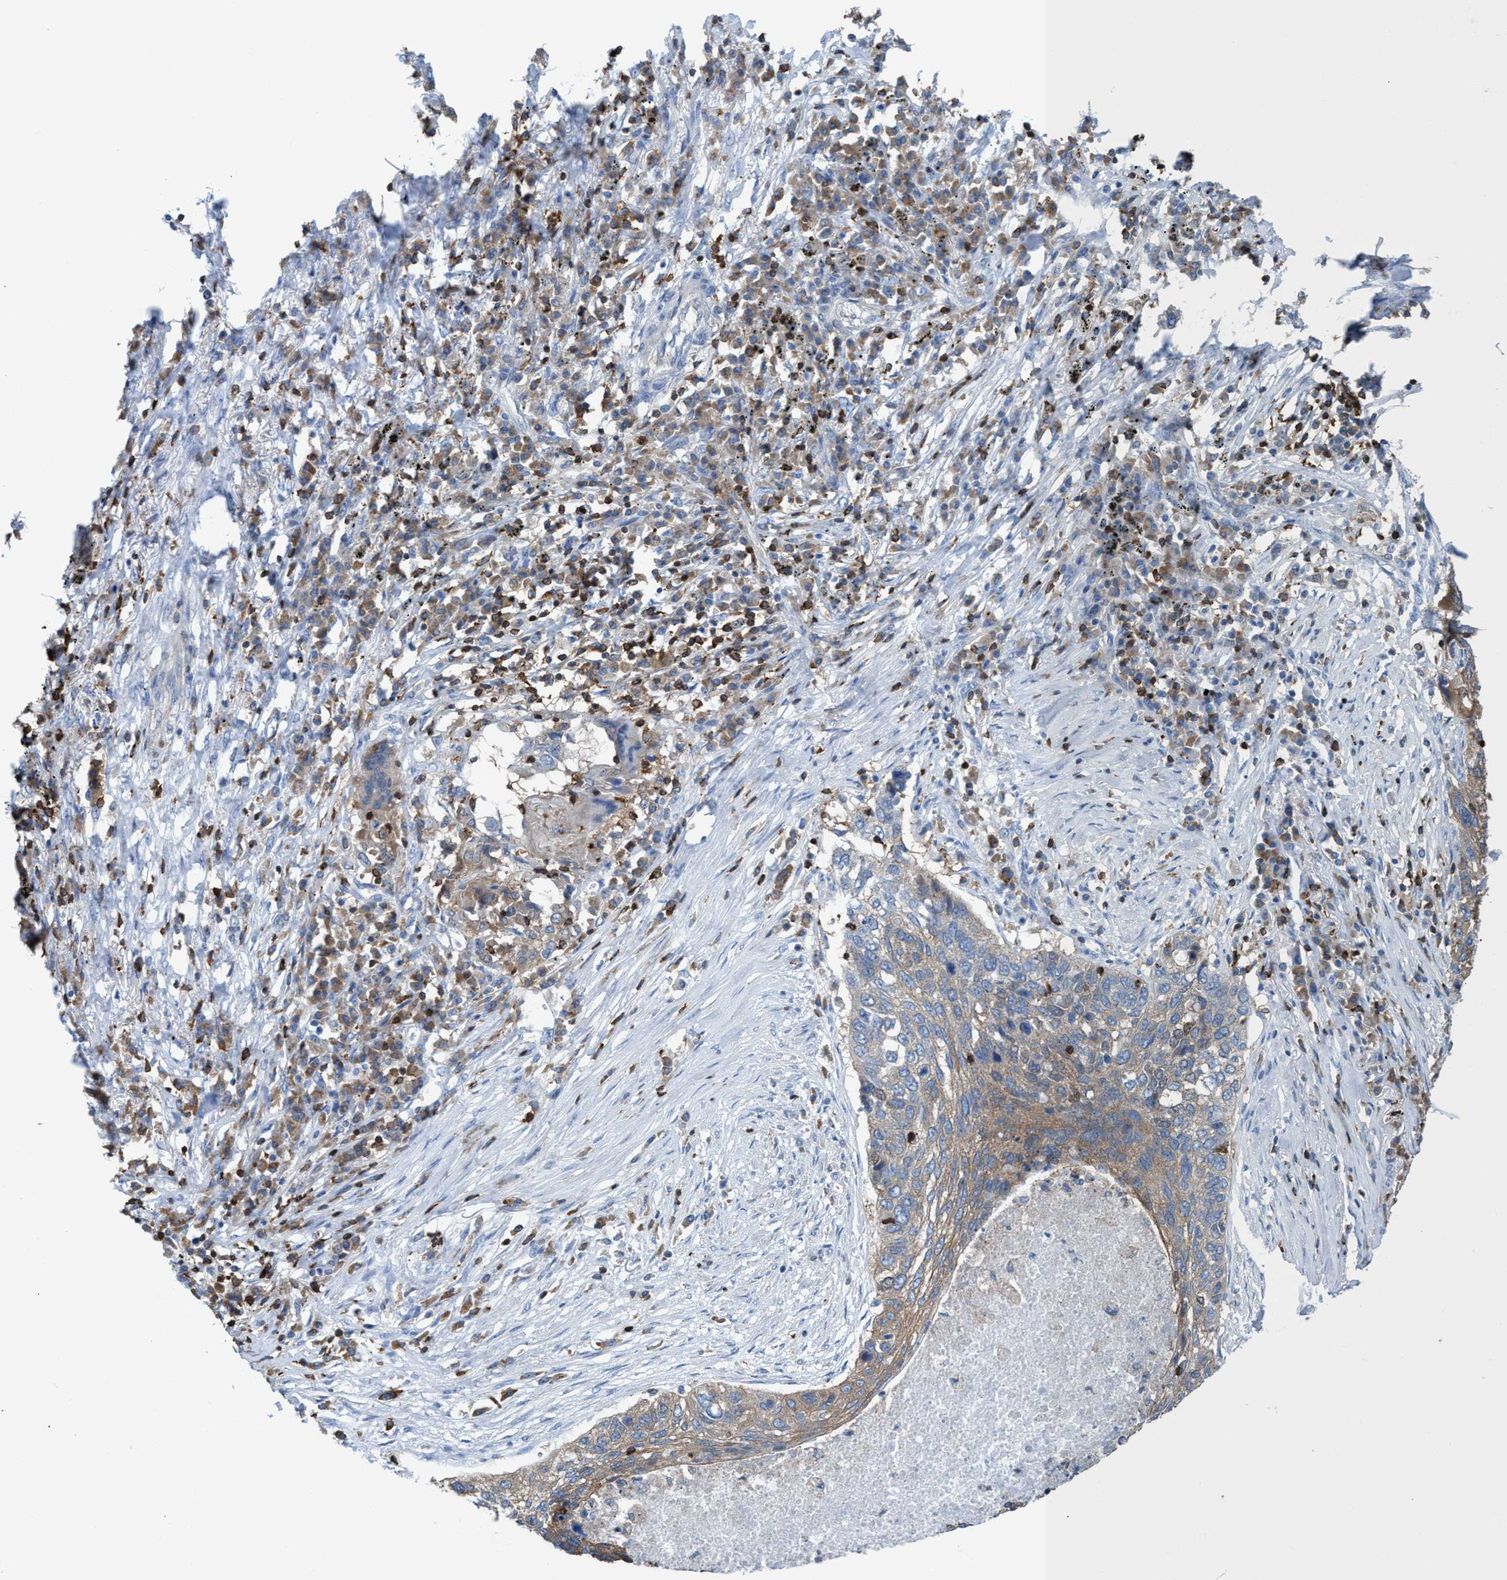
{"staining": {"intensity": "moderate", "quantity": ">75%", "location": "cytoplasmic/membranous"}, "tissue": "lung cancer", "cell_type": "Tumor cells", "image_type": "cancer", "snomed": [{"axis": "morphology", "description": "Squamous cell carcinoma, NOS"}, {"axis": "topography", "description": "Lung"}], "caption": "Moderate cytoplasmic/membranous expression is appreciated in about >75% of tumor cells in lung squamous cell carcinoma.", "gene": "EZR", "patient": {"sex": "female", "age": 63}}